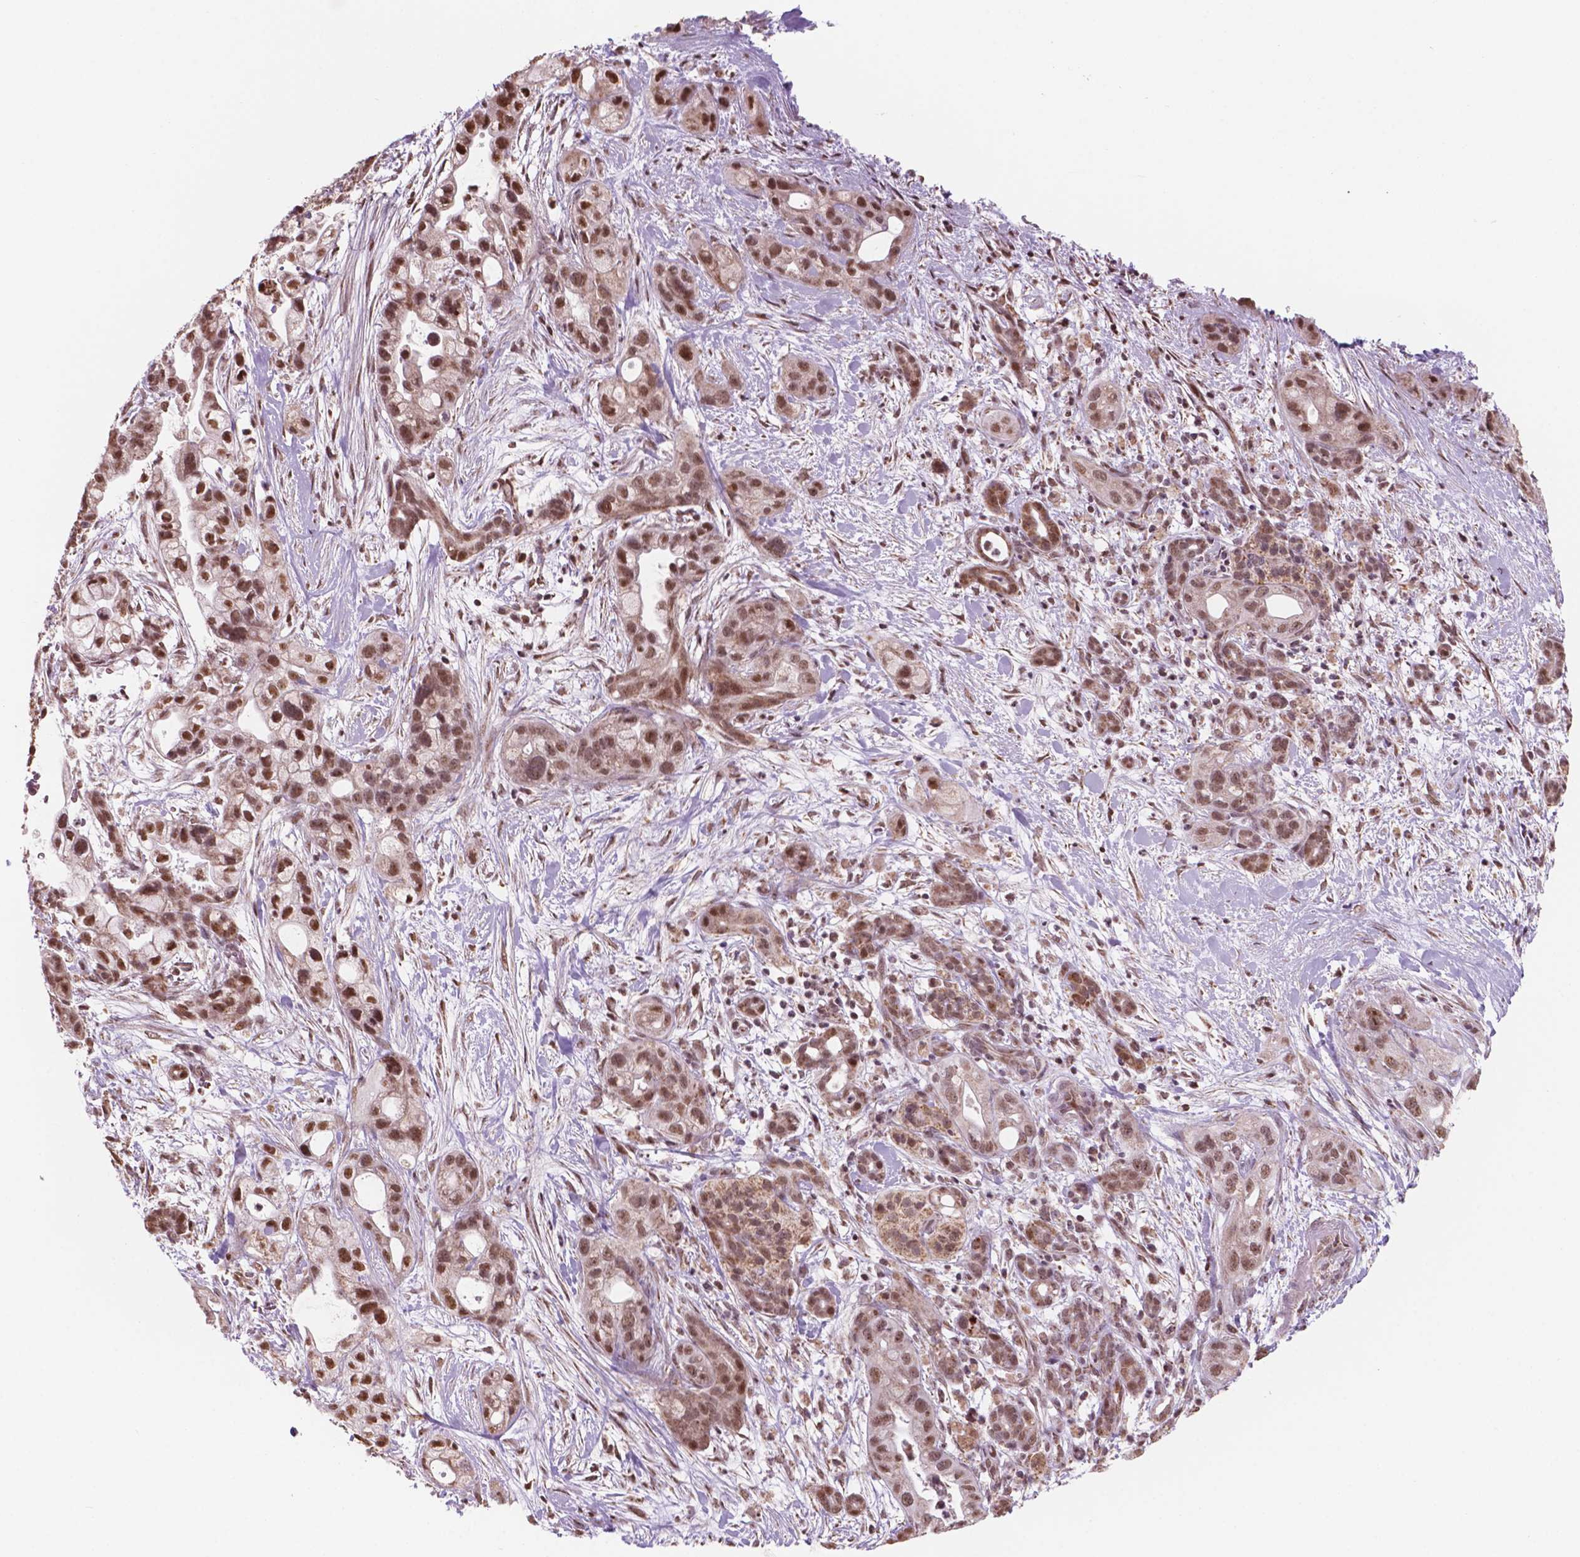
{"staining": {"intensity": "moderate", "quantity": ">75%", "location": "cytoplasmic/membranous,nuclear"}, "tissue": "pancreatic cancer", "cell_type": "Tumor cells", "image_type": "cancer", "snomed": [{"axis": "morphology", "description": "Adenocarcinoma, NOS"}, {"axis": "topography", "description": "Pancreas"}], "caption": "Immunohistochemical staining of pancreatic cancer reveals medium levels of moderate cytoplasmic/membranous and nuclear protein positivity in approximately >75% of tumor cells. The staining was performed using DAB (3,3'-diaminobenzidine) to visualize the protein expression in brown, while the nuclei were stained in blue with hematoxylin (Magnification: 20x).", "gene": "NDUFA10", "patient": {"sex": "male", "age": 44}}